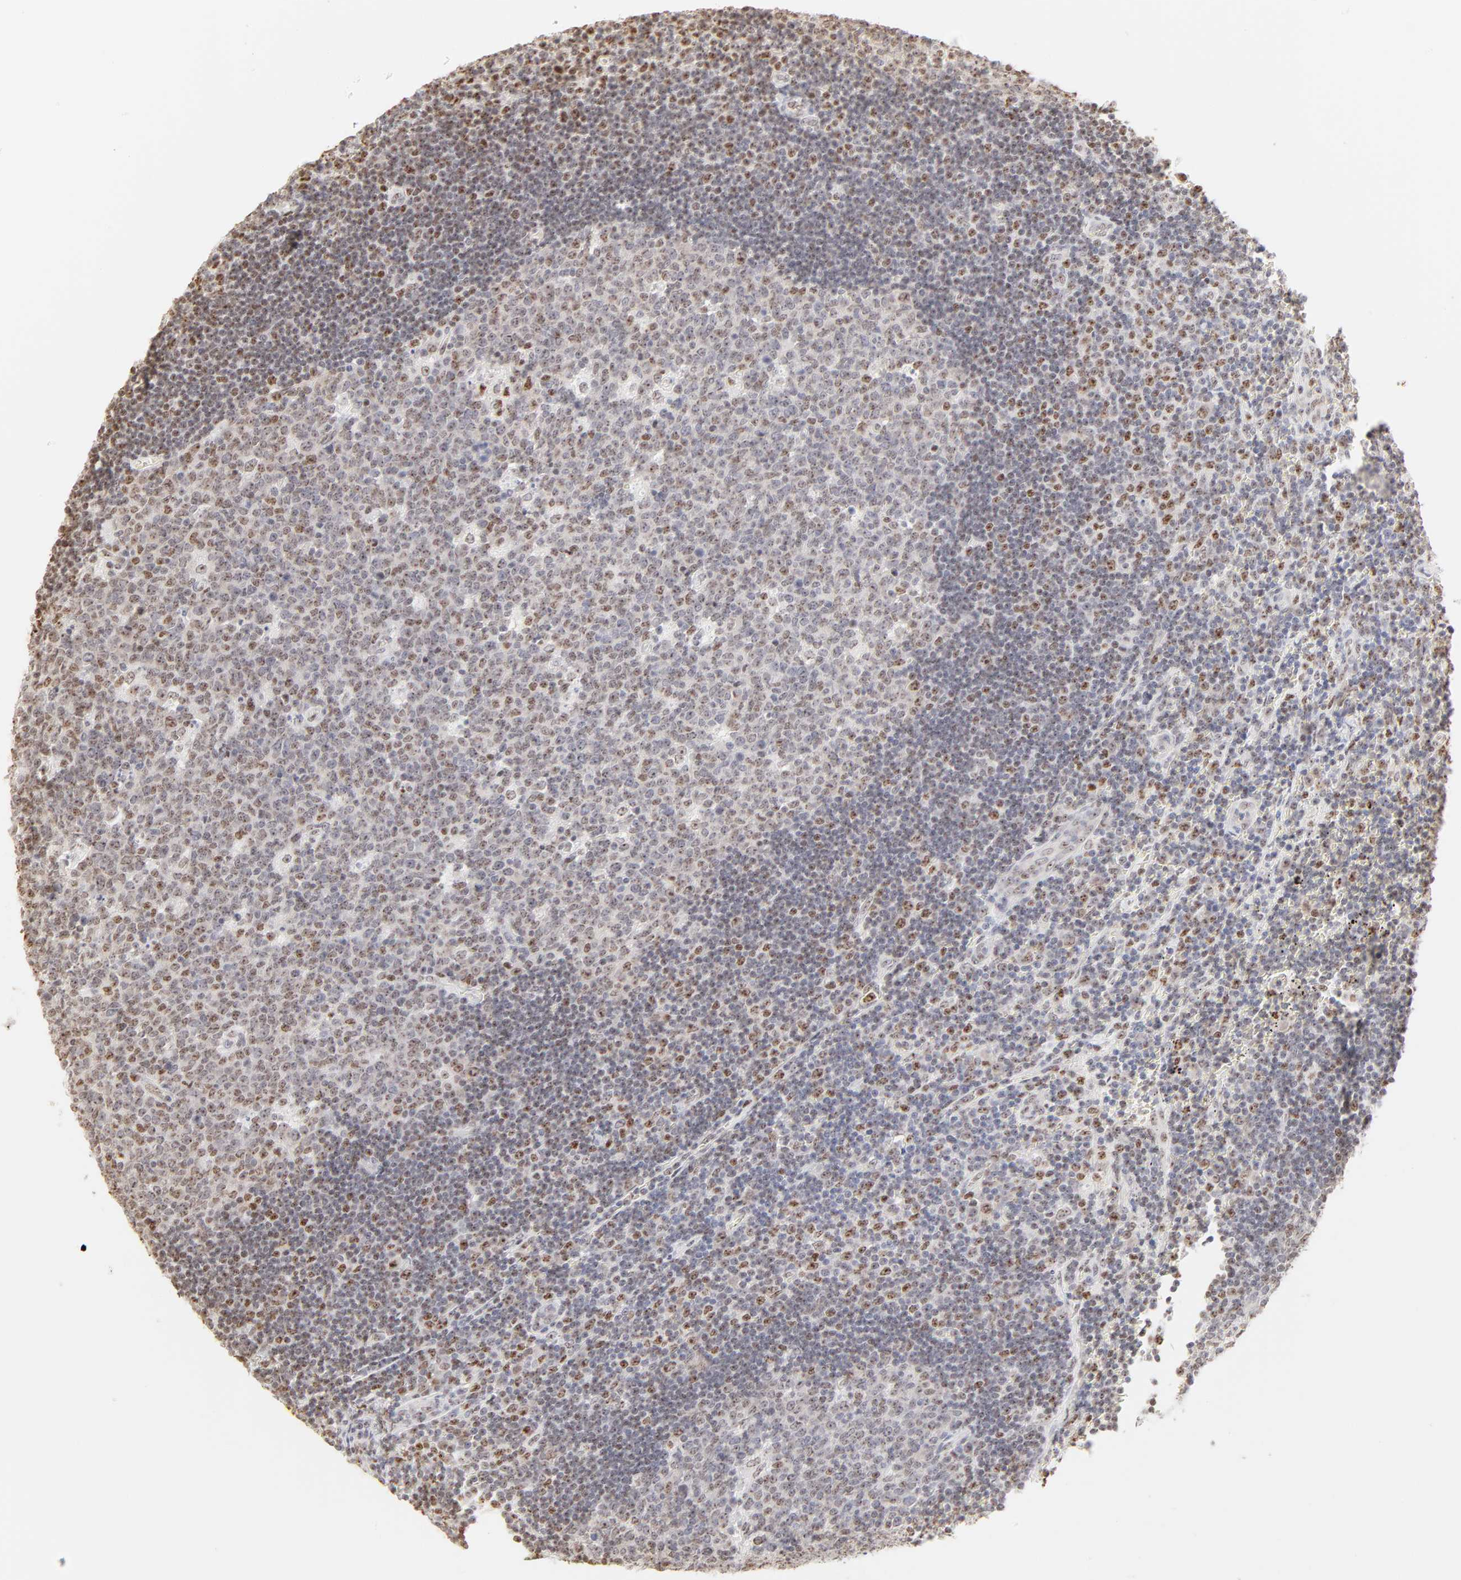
{"staining": {"intensity": "weak", "quantity": "25%-75%", "location": "nuclear"}, "tissue": "lymph node", "cell_type": "Germinal center cells", "image_type": "normal", "snomed": [{"axis": "morphology", "description": "Normal tissue, NOS"}, {"axis": "topography", "description": "Lymph node"}, {"axis": "topography", "description": "Salivary gland"}], "caption": "Brown immunohistochemical staining in benign human lymph node demonstrates weak nuclear expression in about 25%-75% of germinal center cells.", "gene": "NFIL3", "patient": {"sex": "male", "age": 8}}